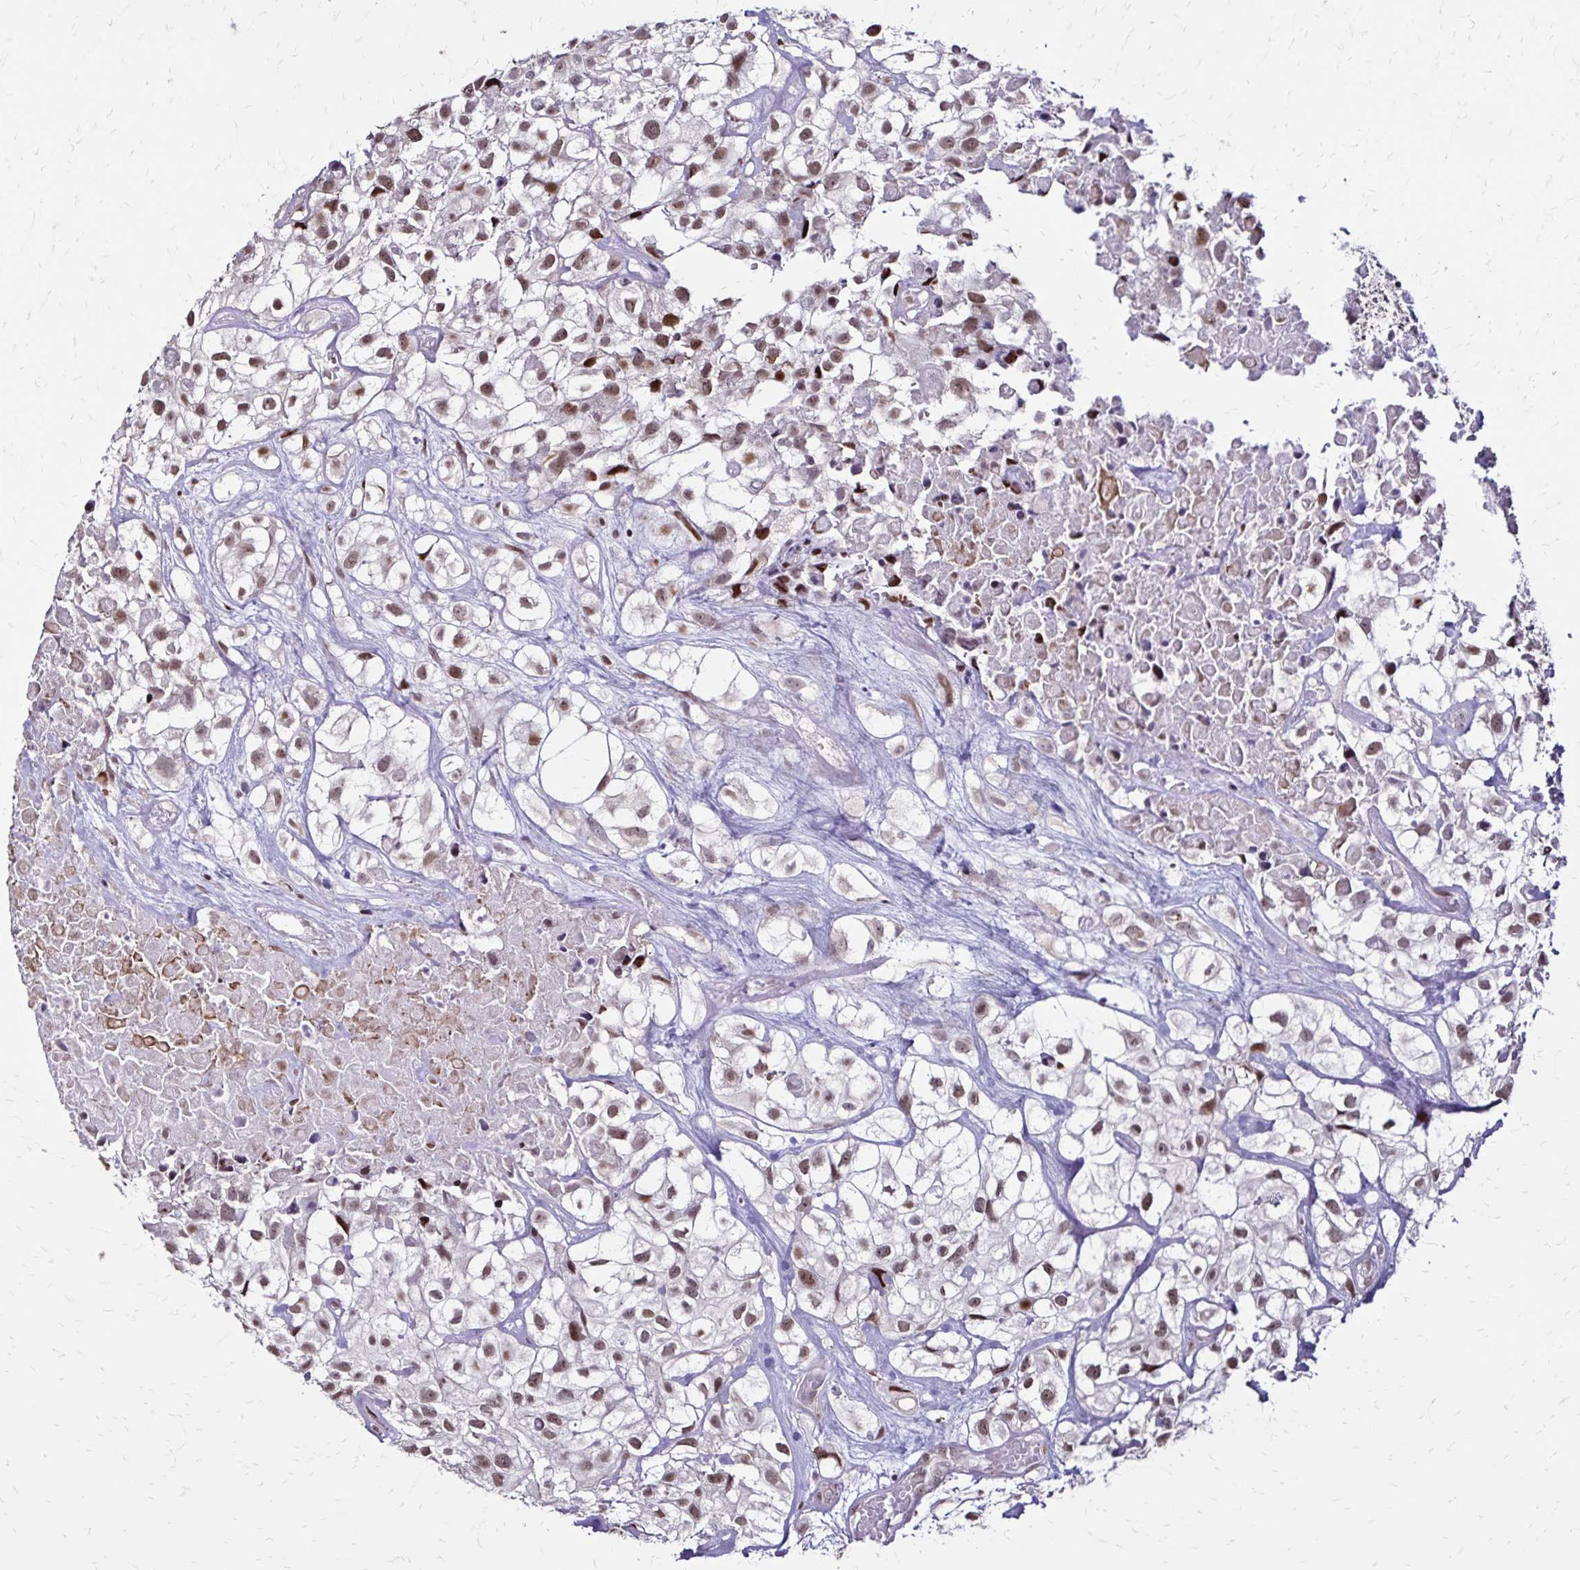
{"staining": {"intensity": "moderate", "quantity": ">75%", "location": "nuclear"}, "tissue": "urothelial cancer", "cell_type": "Tumor cells", "image_type": "cancer", "snomed": [{"axis": "morphology", "description": "Urothelial carcinoma, High grade"}, {"axis": "topography", "description": "Urinary bladder"}], "caption": "This photomicrograph reveals urothelial cancer stained with immunohistochemistry (IHC) to label a protein in brown. The nuclear of tumor cells show moderate positivity for the protein. Nuclei are counter-stained blue.", "gene": "TOB1", "patient": {"sex": "male", "age": 56}}